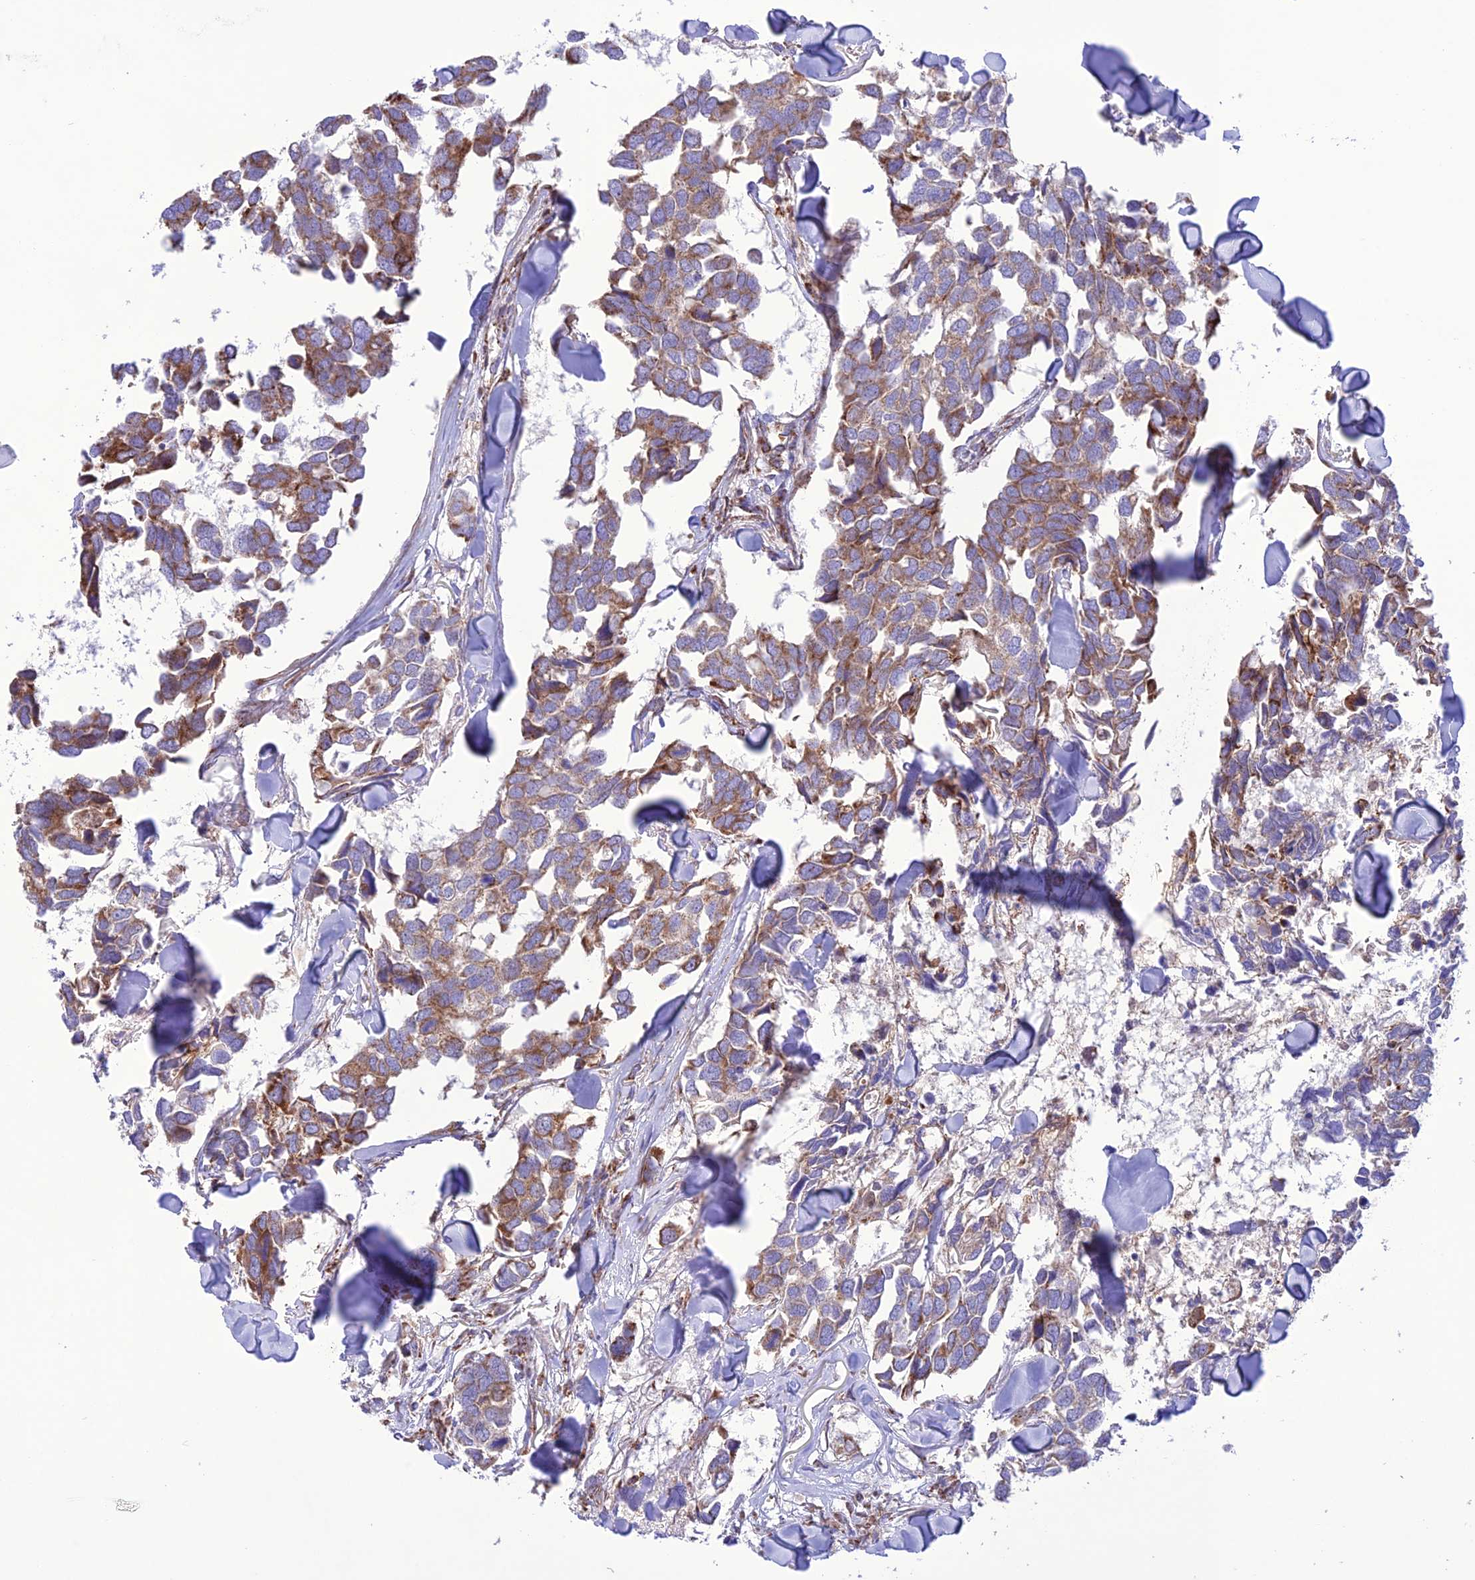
{"staining": {"intensity": "moderate", "quantity": ">75%", "location": "cytoplasmic/membranous"}, "tissue": "breast cancer", "cell_type": "Tumor cells", "image_type": "cancer", "snomed": [{"axis": "morphology", "description": "Duct carcinoma"}, {"axis": "topography", "description": "Breast"}], "caption": "Tumor cells demonstrate medium levels of moderate cytoplasmic/membranous expression in approximately >75% of cells in invasive ductal carcinoma (breast).", "gene": "UAP1L1", "patient": {"sex": "female", "age": 83}}